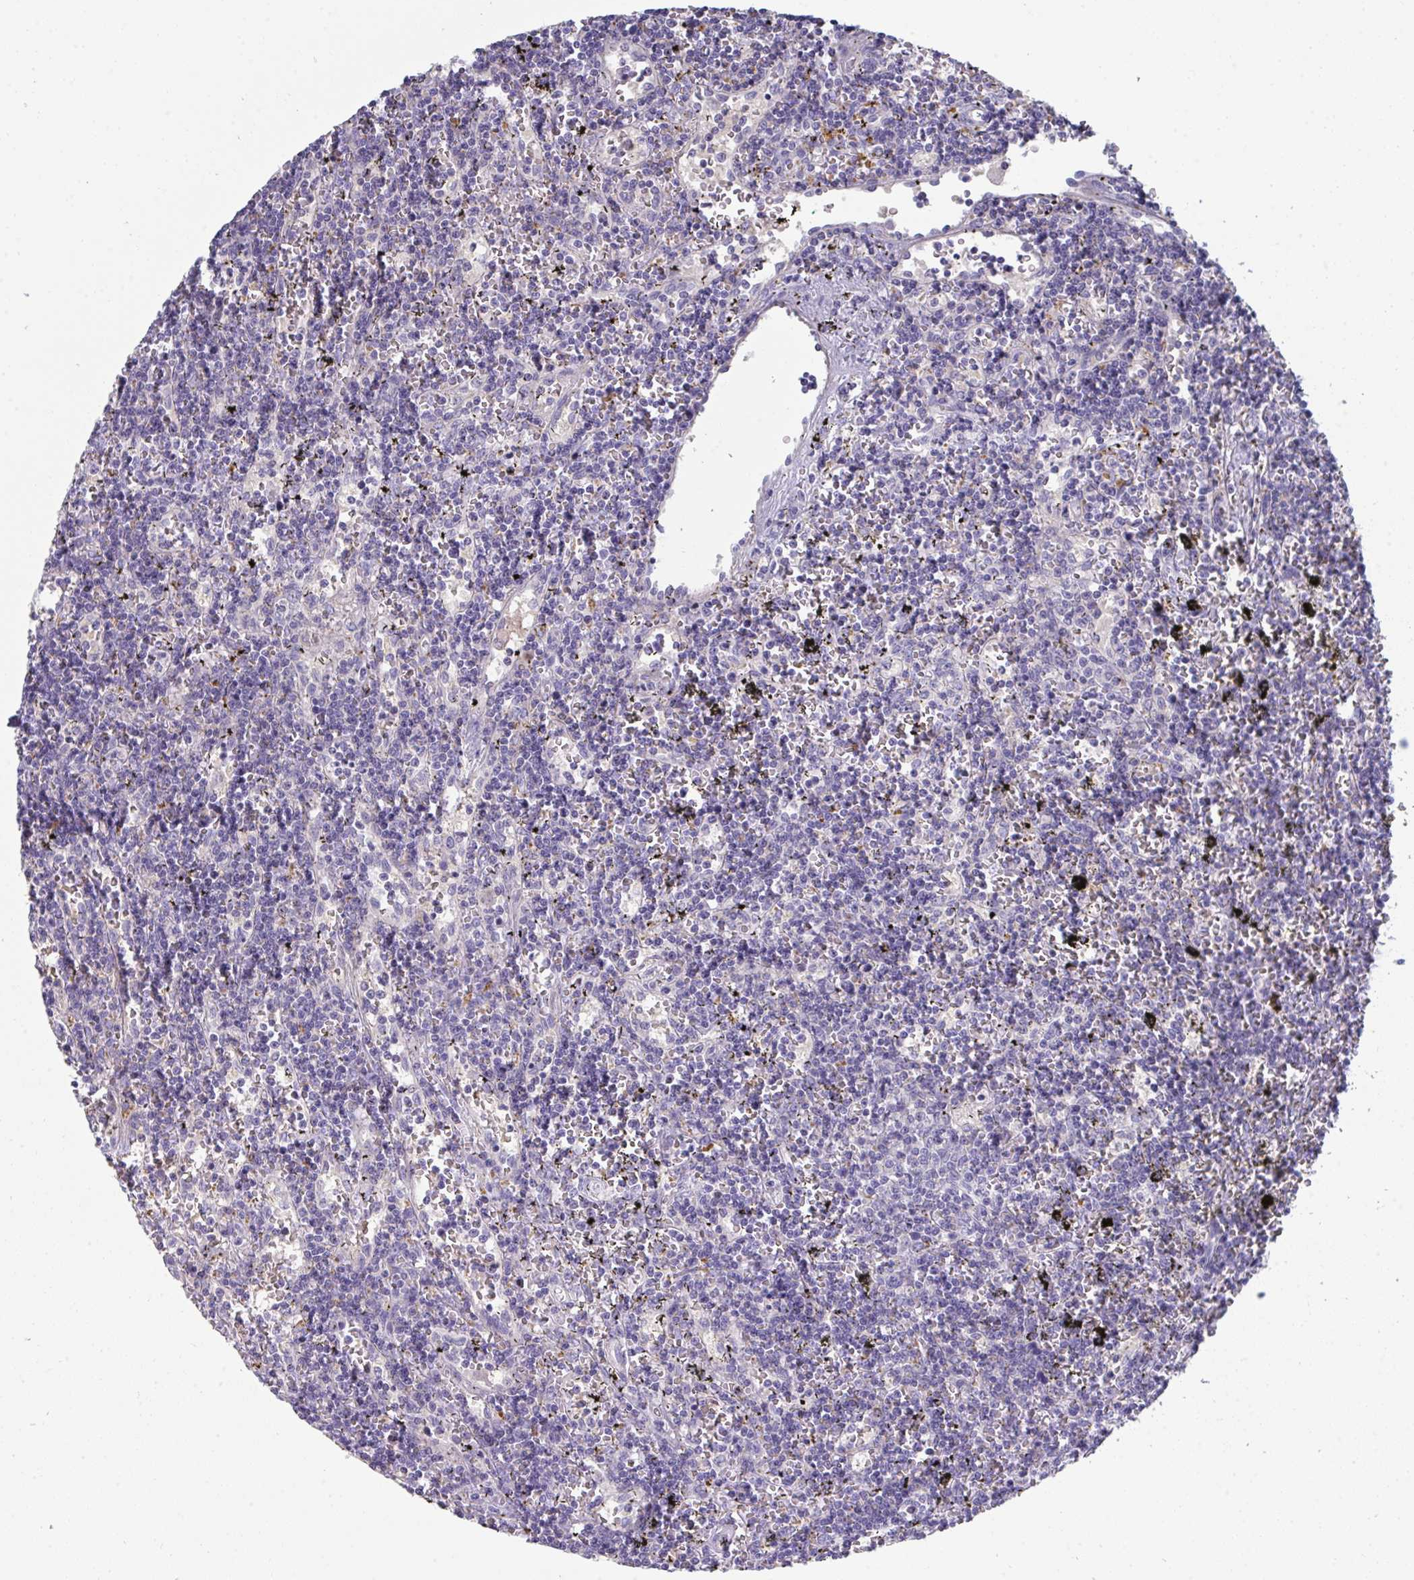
{"staining": {"intensity": "negative", "quantity": "none", "location": "none"}, "tissue": "lymphoma", "cell_type": "Tumor cells", "image_type": "cancer", "snomed": [{"axis": "morphology", "description": "Malignant lymphoma, non-Hodgkin's type, Low grade"}, {"axis": "topography", "description": "Spleen"}], "caption": "Immunohistochemistry photomicrograph of neoplastic tissue: human low-grade malignant lymphoma, non-Hodgkin's type stained with DAB reveals no significant protein positivity in tumor cells.", "gene": "HGFAC", "patient": {"sex": "male", "age": 60}}